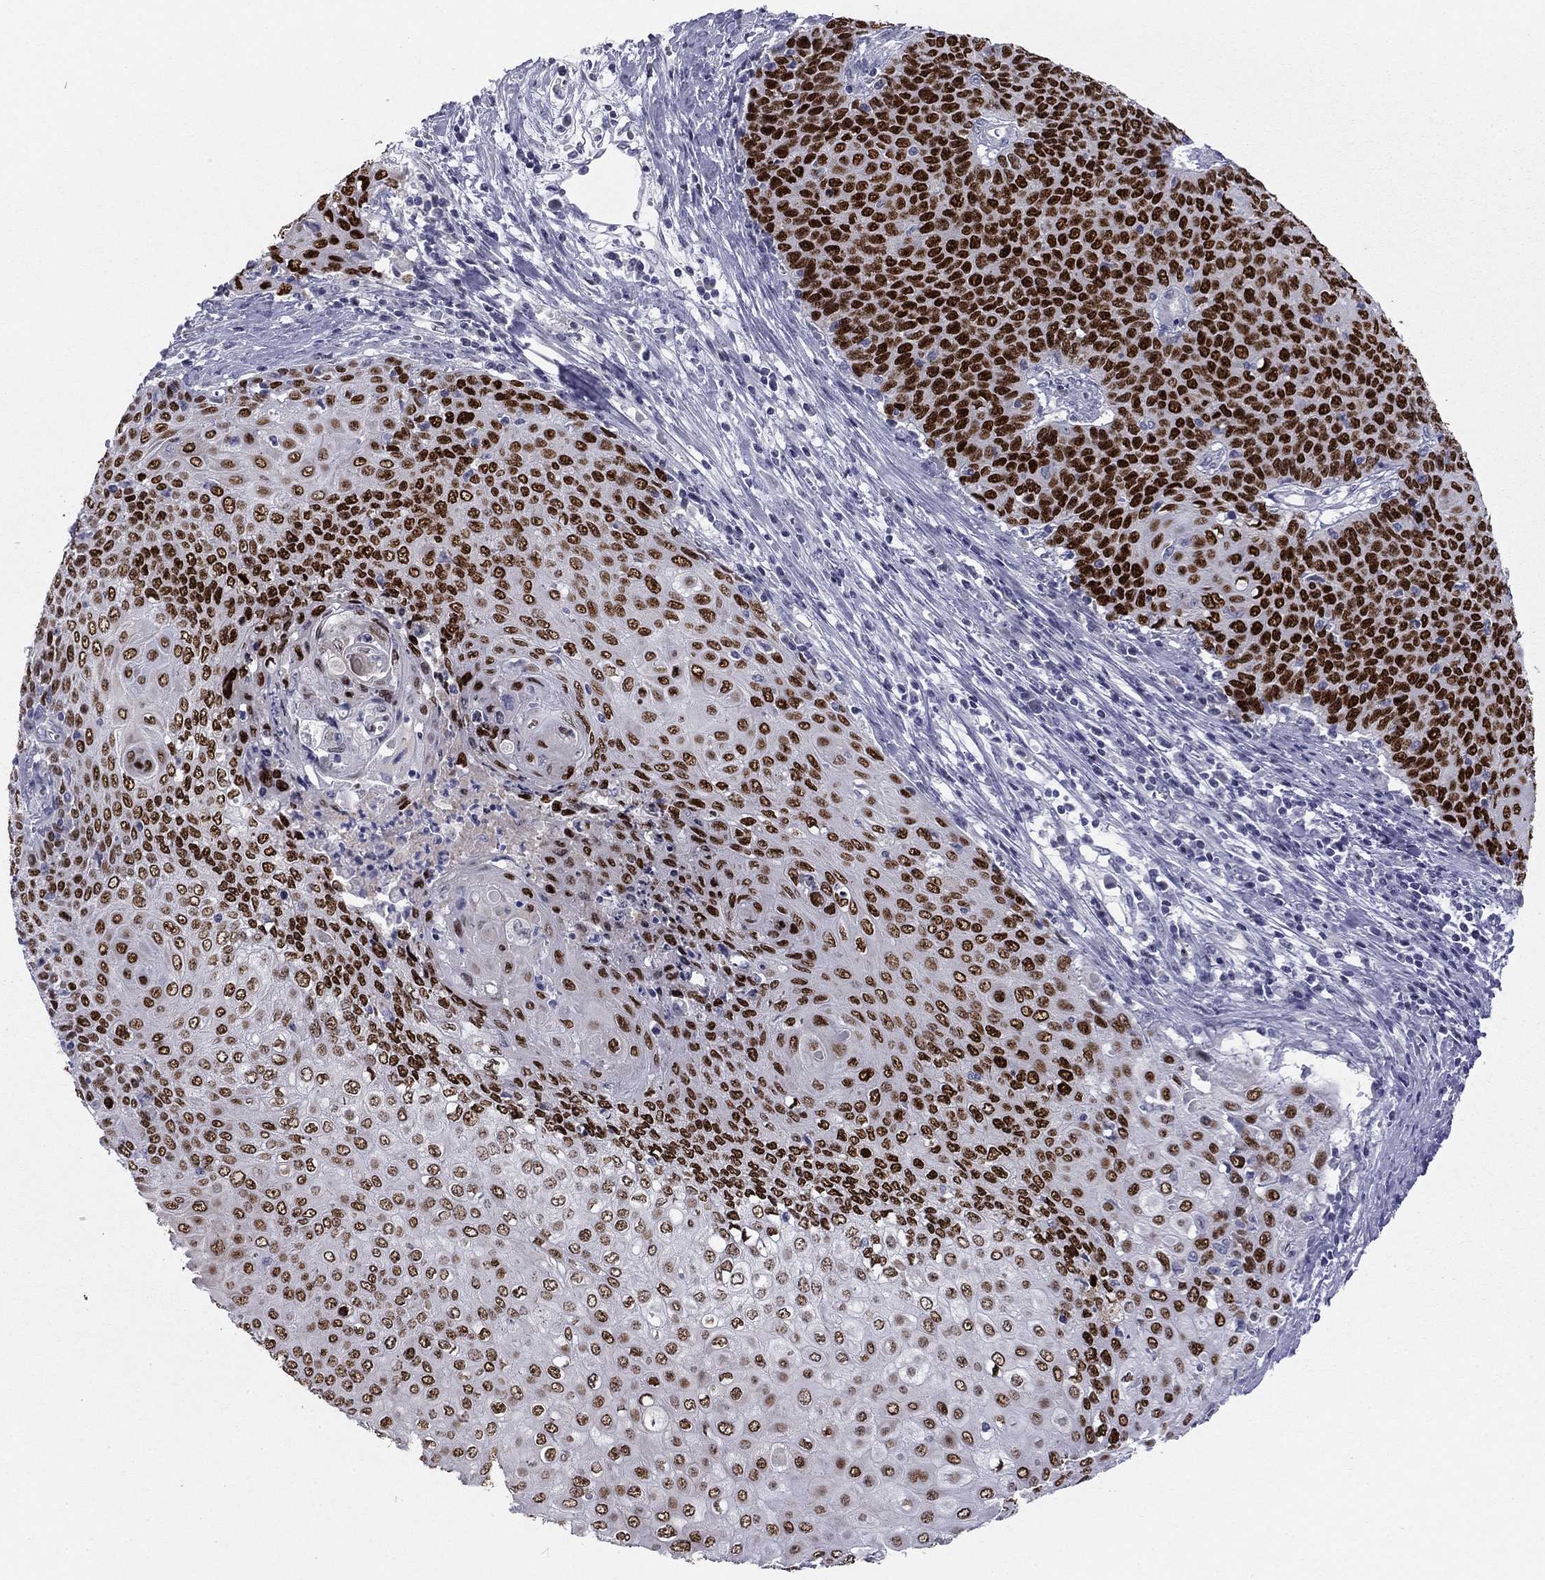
{"staining": {"intensity": "strong", "quantity": ">75%", "location": "nuclear"}, "tissue": "cervical cancer", "cell_type": "Tumor cells", "image_type": "cancer", "snomed": [{"axis": "morphology", "description": "Squamous cell carcinoma, NOS"}, {"axis": "topography", "description": "Cervix"}], "caption": "A high amount of strong nuclear expression is identified in approximately >75% of tumor cells in cervical cancer (squamous cell carcinoma) tissue.", "gene": "TFAP2B", "patient": {"sex": "female", "age": 39}}